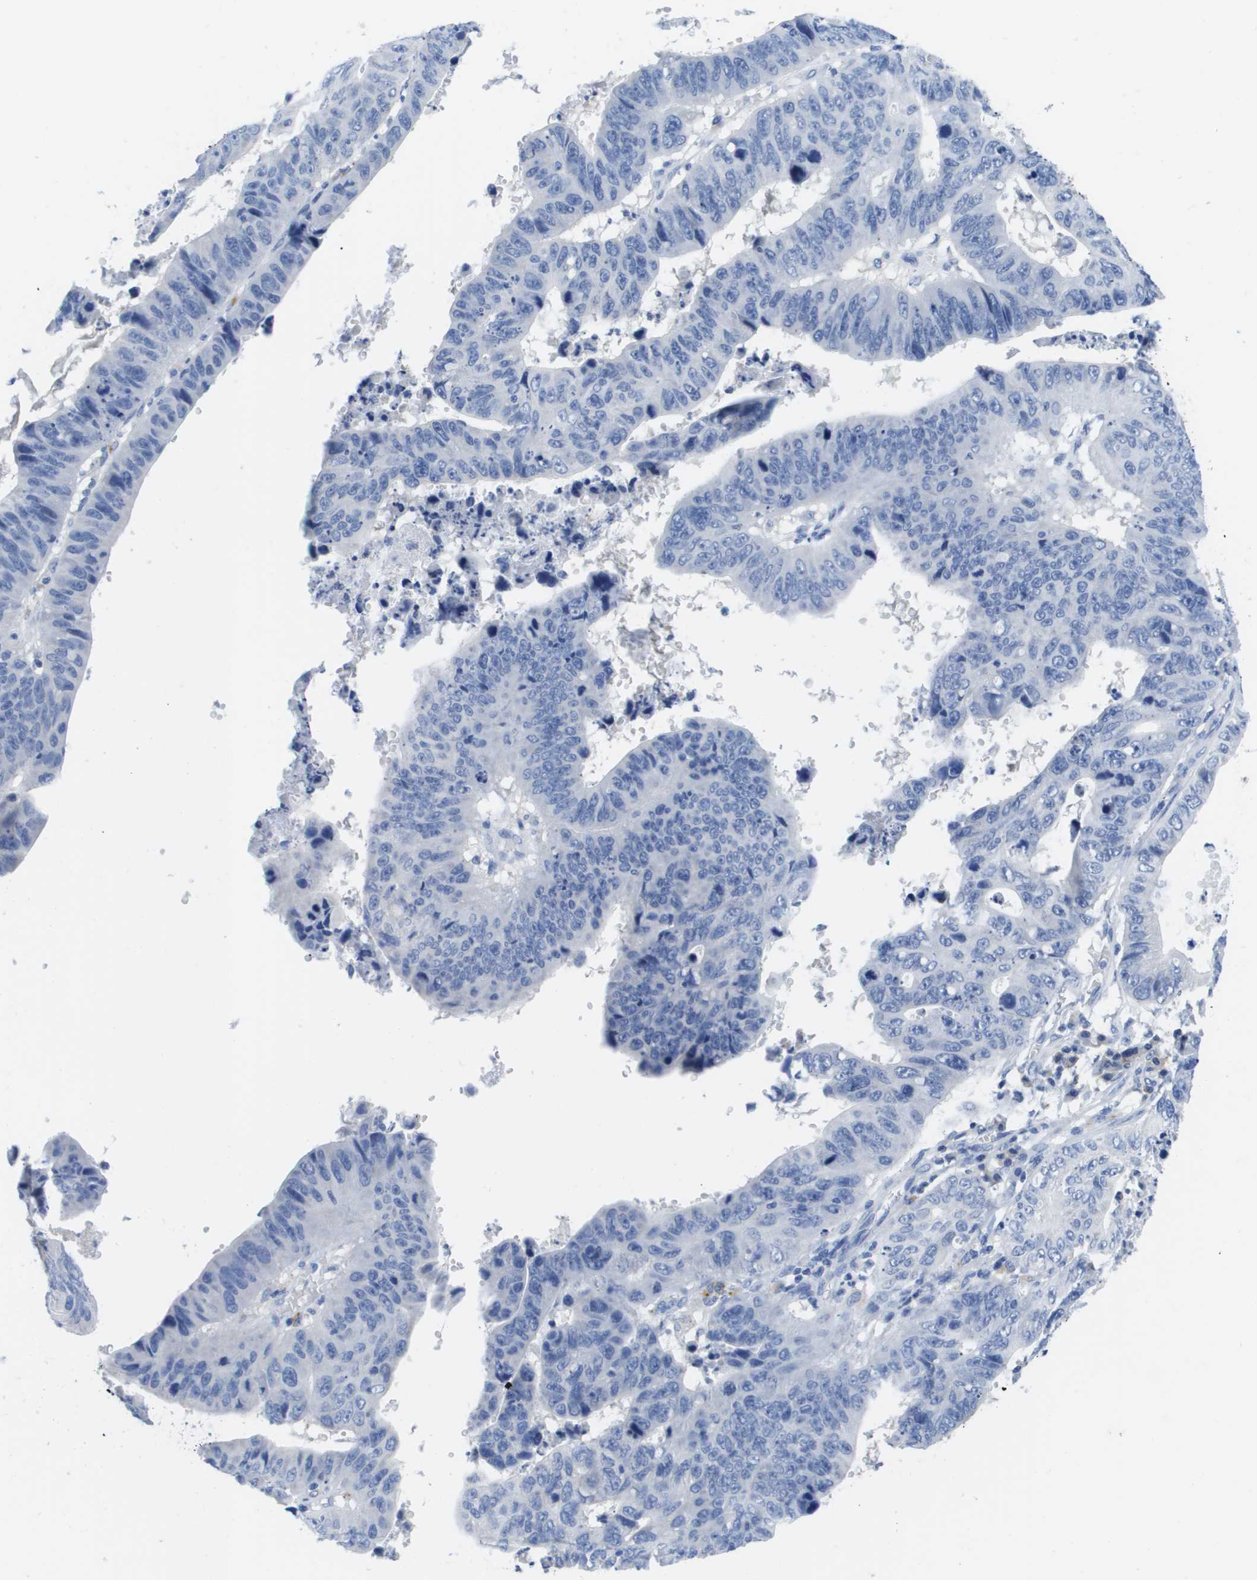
{"staining": {"intensity": "negative", "quantity": "none", "location": "none"}, "tissue": "stomach cancer", "cell_type": "Tumor cells", "image_type": "cancer", "snomed": [{"axis": "morphology", "description": "Adenocarcinoma, NOS"}, {"axis": "topography", "description": "Stomach"}], "caption": "Stomach cancer stained for a protein using immunohistochemistry reveals no staining tumor cells.", "gene": "MS4A1", "patient": {"sex": "male", "age": 59}}